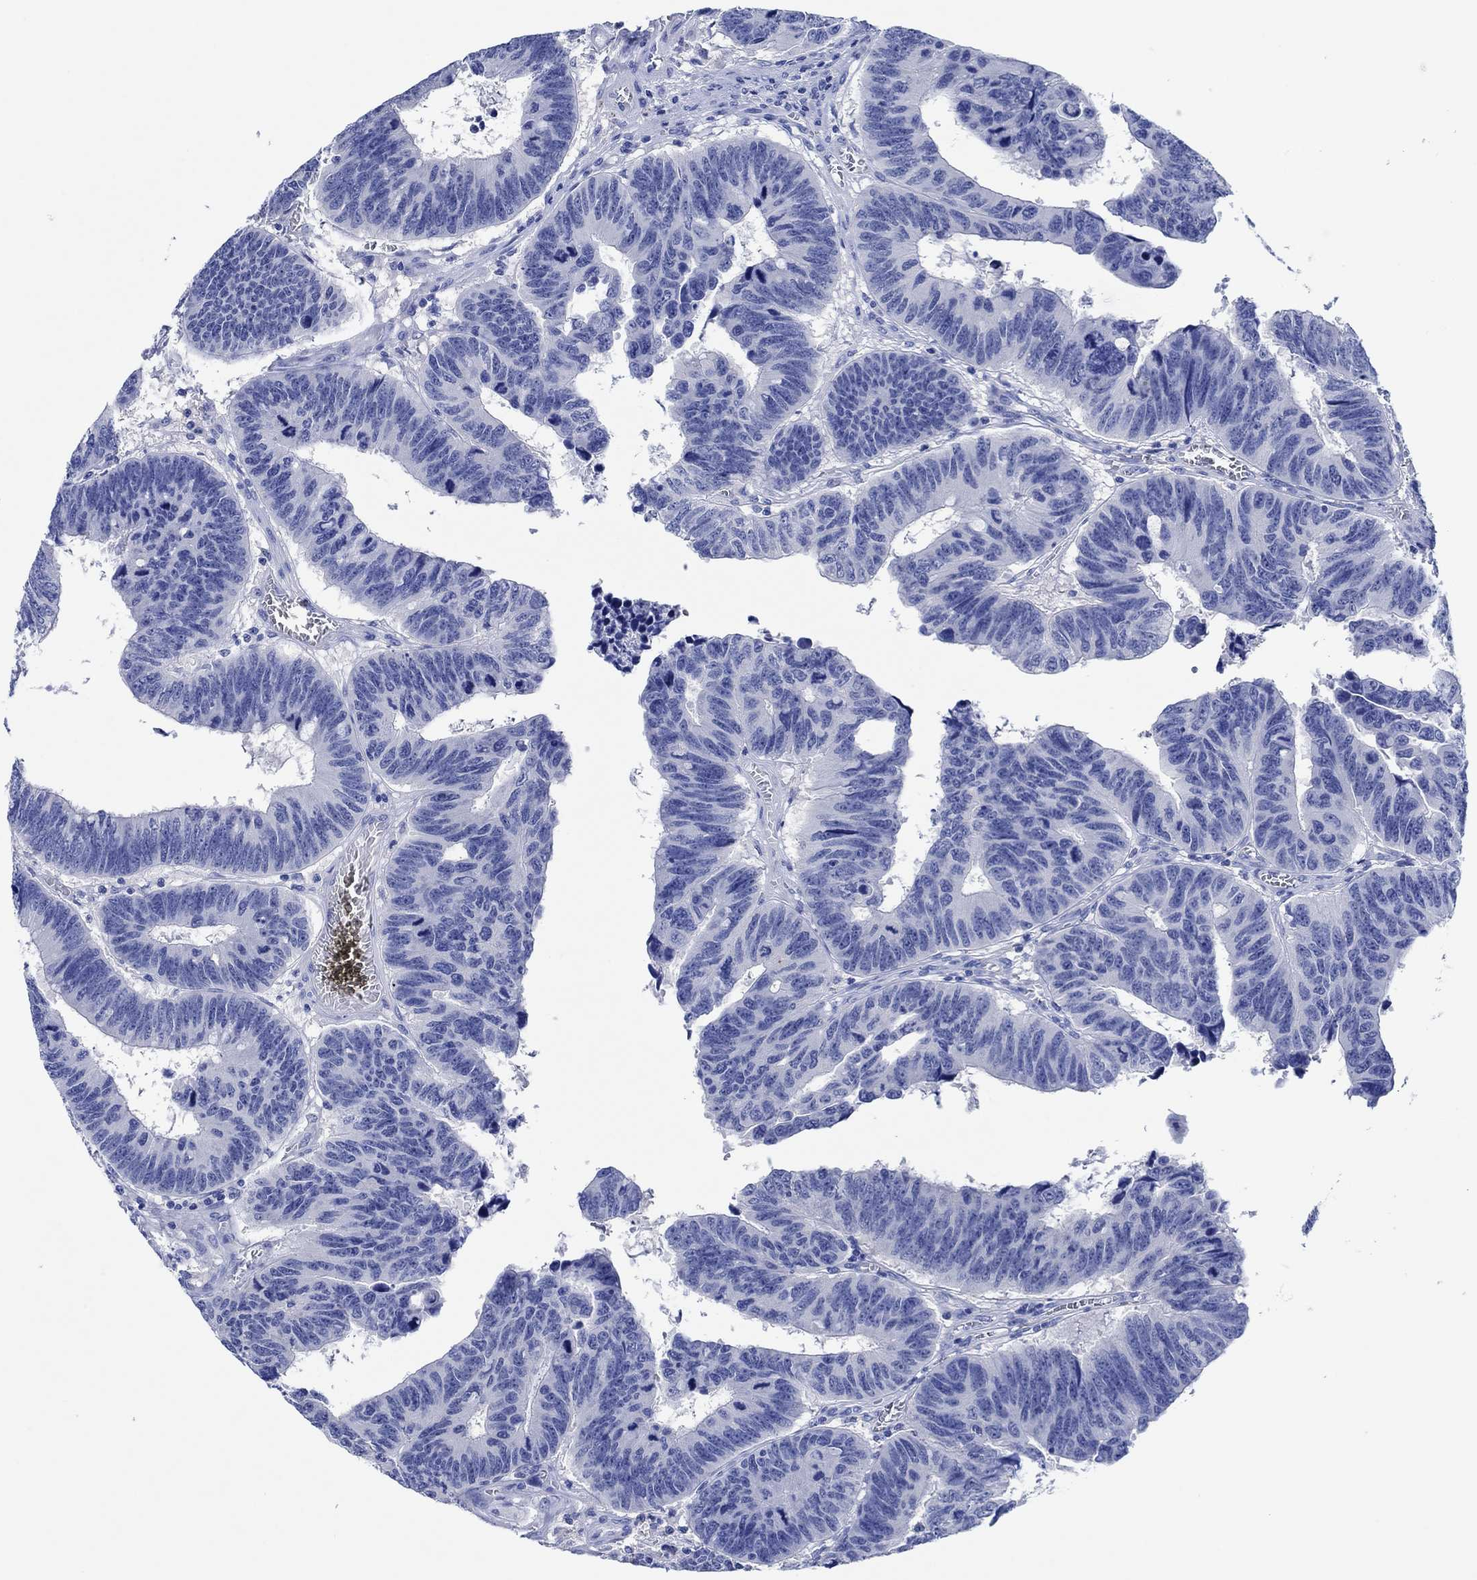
{"staining": {"intensity": "negative", "quantity": "none", "location": "none"}, "tissue": "colorectal cancer", "cell_type": "Tumor cells", "image_type": "cancer", "snomed": [{"axis": "morphology", "description": "Adenocarcinoma, NOS"}, {"axis": "topography", "description": "Appendix"}, {"axis": "topography", "description": "Colon"}, {"axis": "topography", "description": "Cecum"}, {"axis": "topography", "description": "Colon asc"}], "caption": "Immunohistochemistry image of adenocarcinoma (colorectal) stained for a protein (brown), which exhibits no expression in tumor cells. (Stains: DAB (3,3'-diaminobenzidine) immunohistochemistry (IHC) with hematoxylin counter stain, Microscopy: brightfield microscopy at high magnification).", "gene": "CPNE6", "patient": {"sex": "female", "age": 85}}